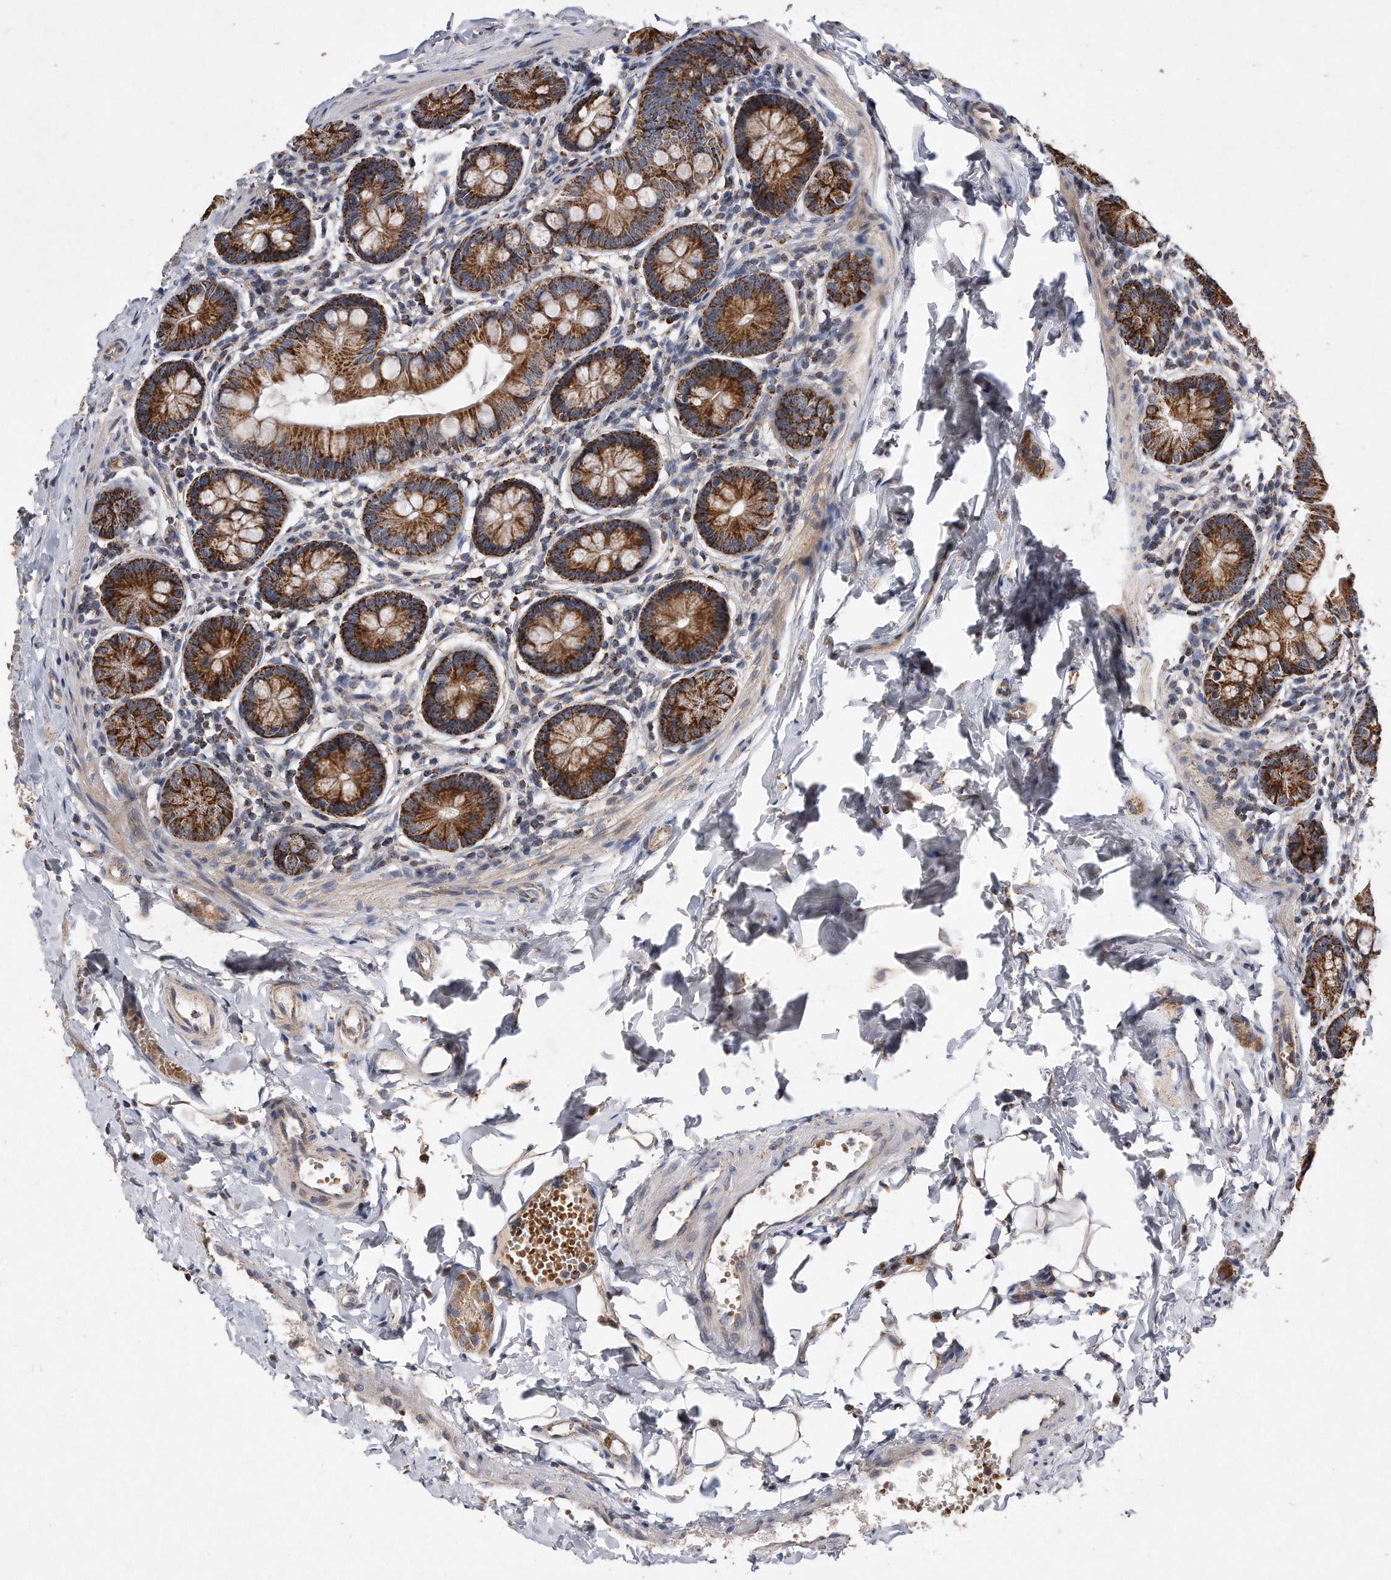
{"staining": {"intensity": "strong", "quantity": ">75%", "location": "cytoplasmic/membranous"}, "tissue": "small intestine", "cell_type": "Glandular cells", "image_type": "normal", "snomed": [{"axis": "morphology", "description": "Normal tissue, NOS"}, {"axis": "topography", "description": "Small intestine"}], "caption": "A high amount of strong cytoplasmic/membranous expression is seen in approximately >75% of glandular cells in normal small intestine.", "gene": "PPP5C", "patient": {"sex": "male", "age": 7}}